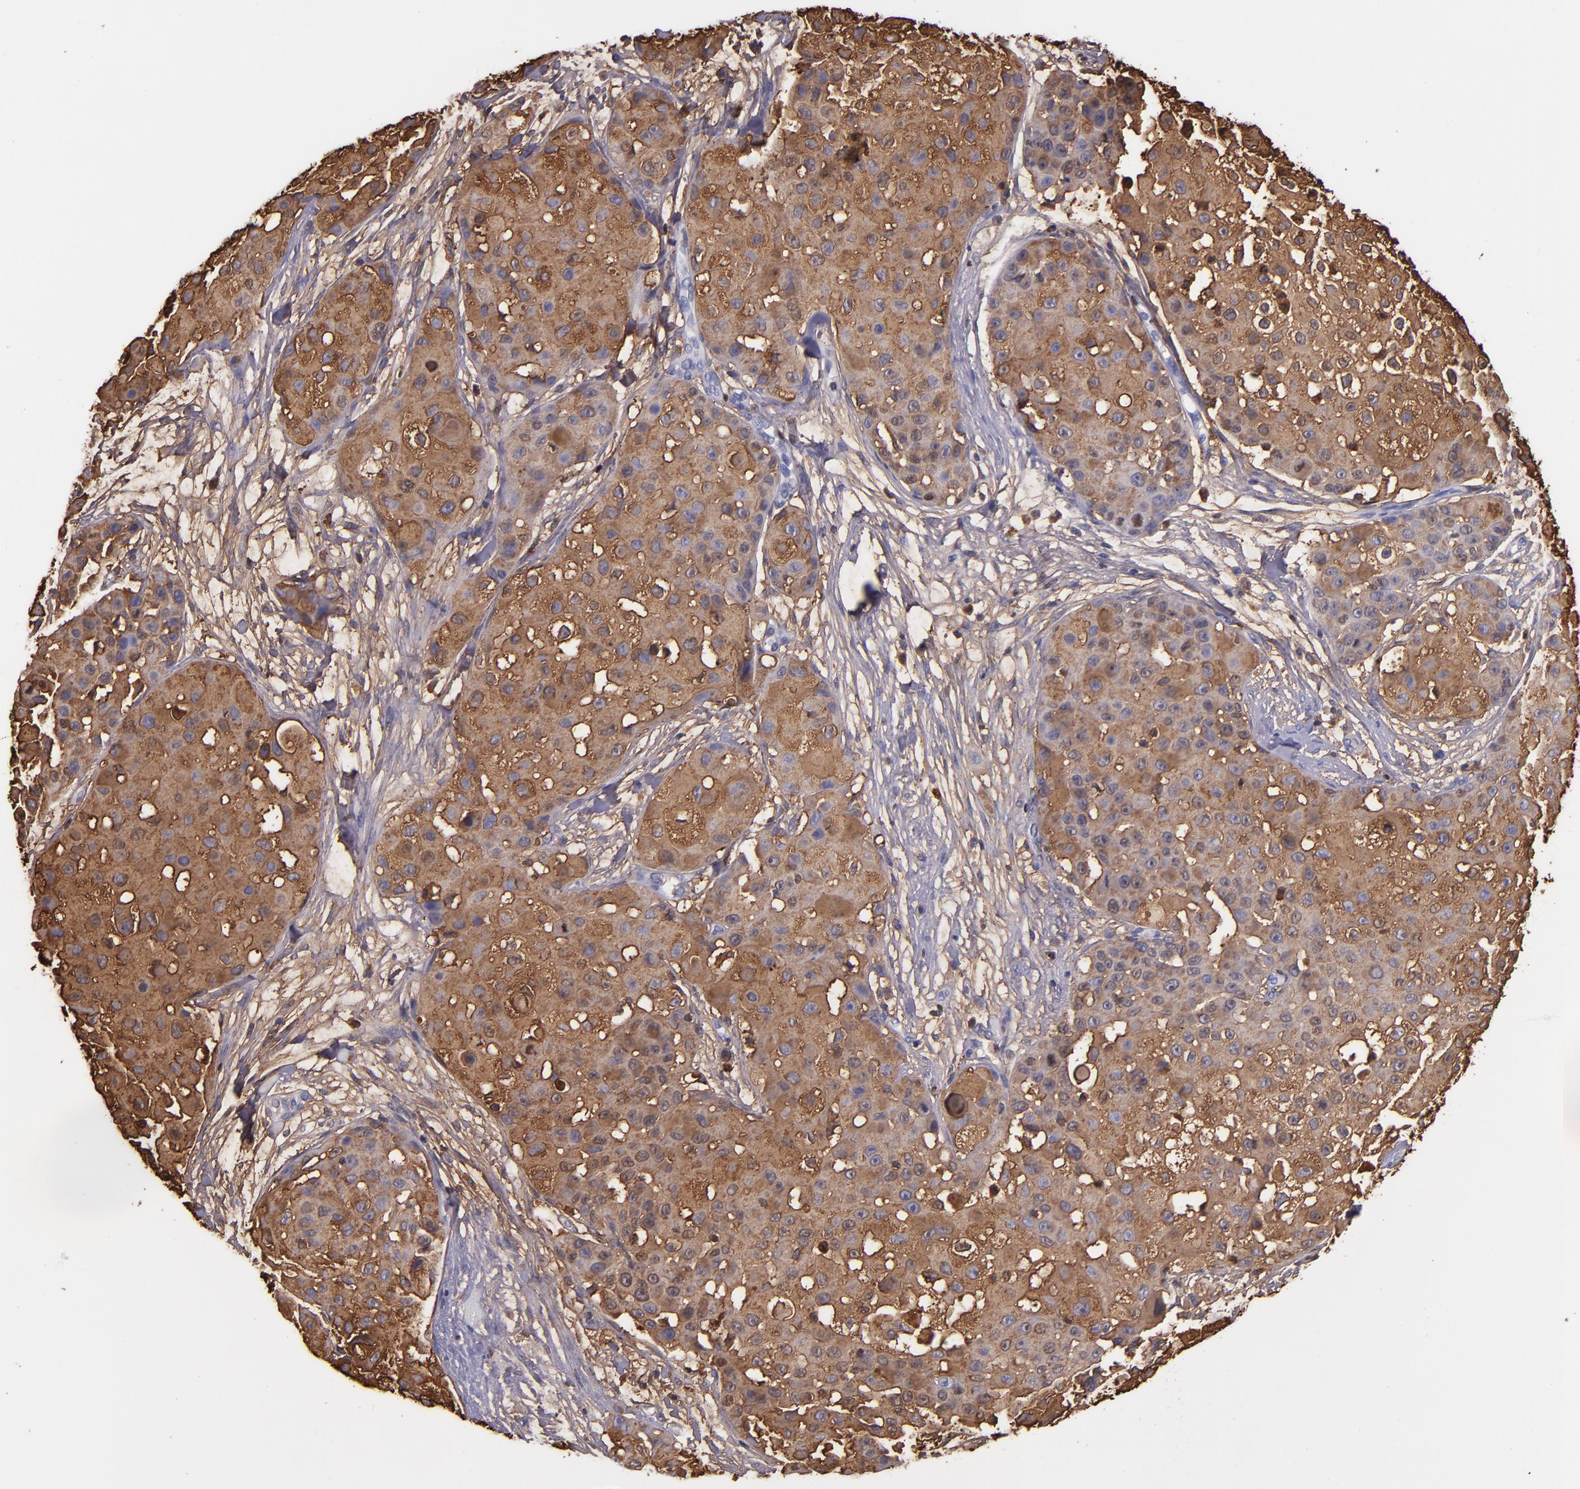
{"staining": {"intensity": "strong", "quantity": ">75%", "location": "cytoplasmic/membranous"}, "tissue": "skin cancer", "cell_type": "Tumor cells", "image_type": "cancer", "snomed": [{"axis": "morphology", "description": "Squamous cell carcinoma, NOS"}, {"axis": "topography", "description": "Skin"}], "caption": "A high-resolution micrograph shows immunohistochemistry staining of skin squamous cell carcinoma, which displays strong cytoplasmic/membranous positivity in approximately >75% of tumor cells.", "gene": "IVL", "patient": {"sex": "female", "age": 57}}